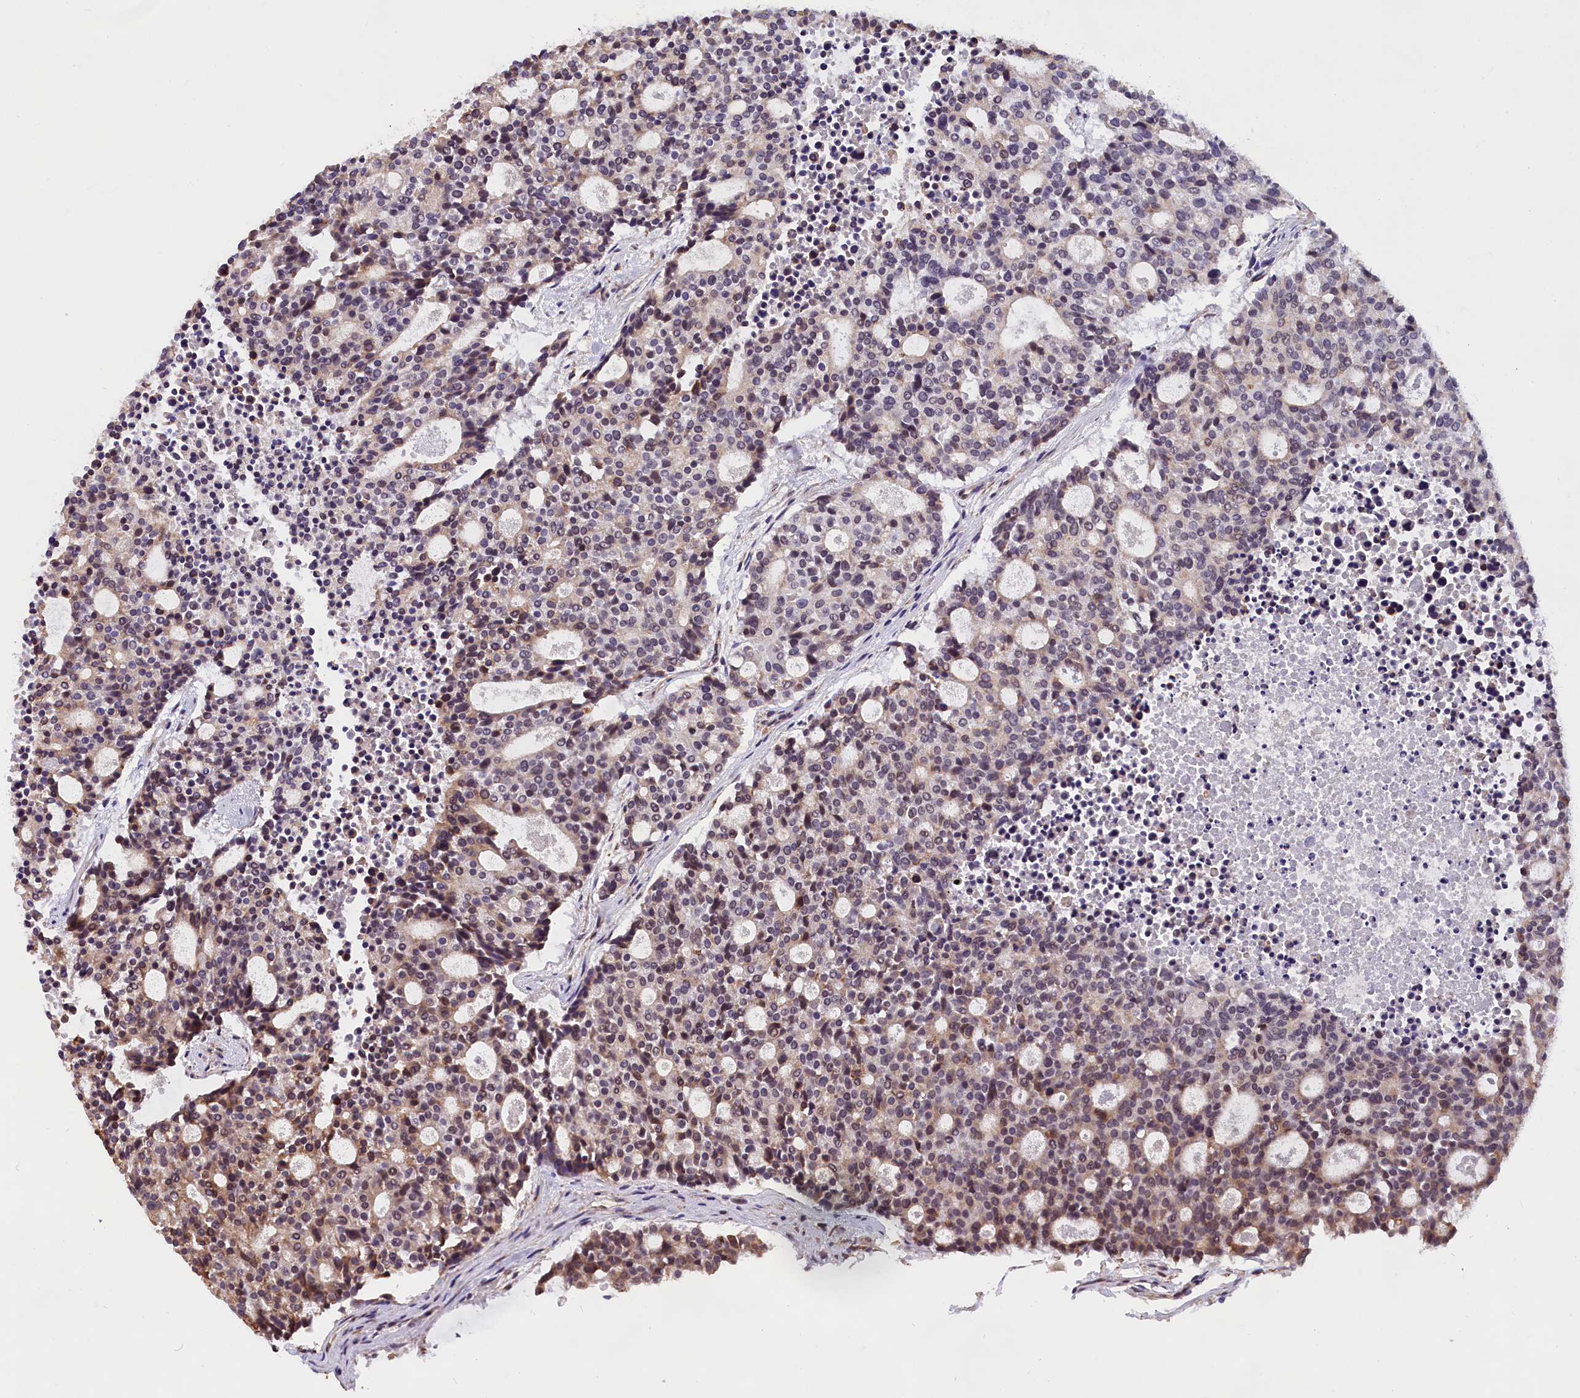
{"staining": {"intensity": "moderate", "quantity": "<25%", "location": "nuclear"}, "tissue": "carcinoid", "cell_type": "Tumor cells", "image_type": "cancer", "snomed": [{"axis": "morphology", "description": "Carcinoid, malignant, NOS"}, {"axis": "topography", "description": "Pancreas"}], "caption": "Approximately <25% of tumor cells in malignant carcinoid demonstrate moderate nuclear protein staining as visualized by brown immunohistochemical staining.", "gene": "ZC3H4", "patient": {"sex": "female", "age": 54}}